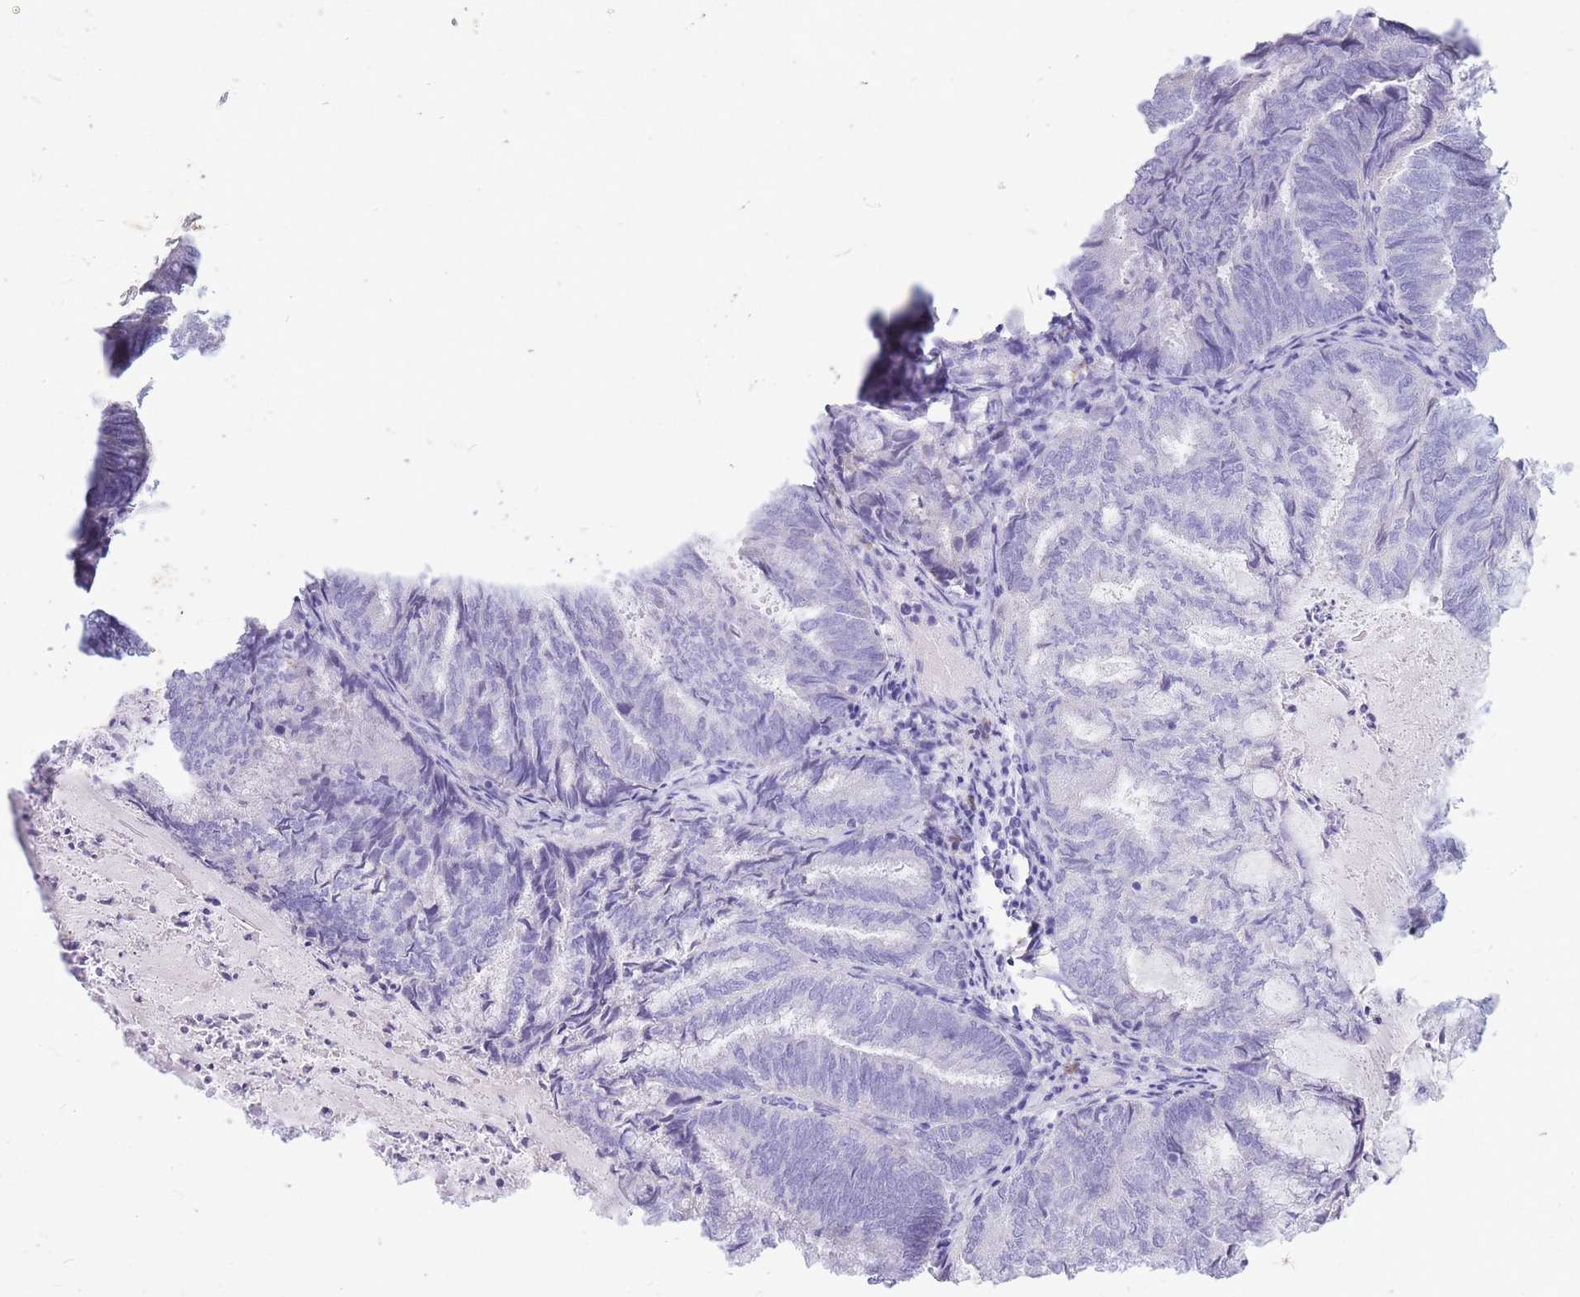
{"staining": {"intensity": "negative", "quantity": "none", "location": "none"}, "tissue": "endometrial cancer", "cell_type": "Tumor cells", "image_type": "cancer", "snomed": [{"axis": "morphology", "description": "Adenocarcinoma, NOS"}, {"axis": "topography", "description": "Endometrium"}], "caption": "Immunohistochemistry of endometrial adenocarcinoma reveals no expression in tumor cells.", "gene": "ZFP37", "patient": {"sex": "female", "age": 80}}